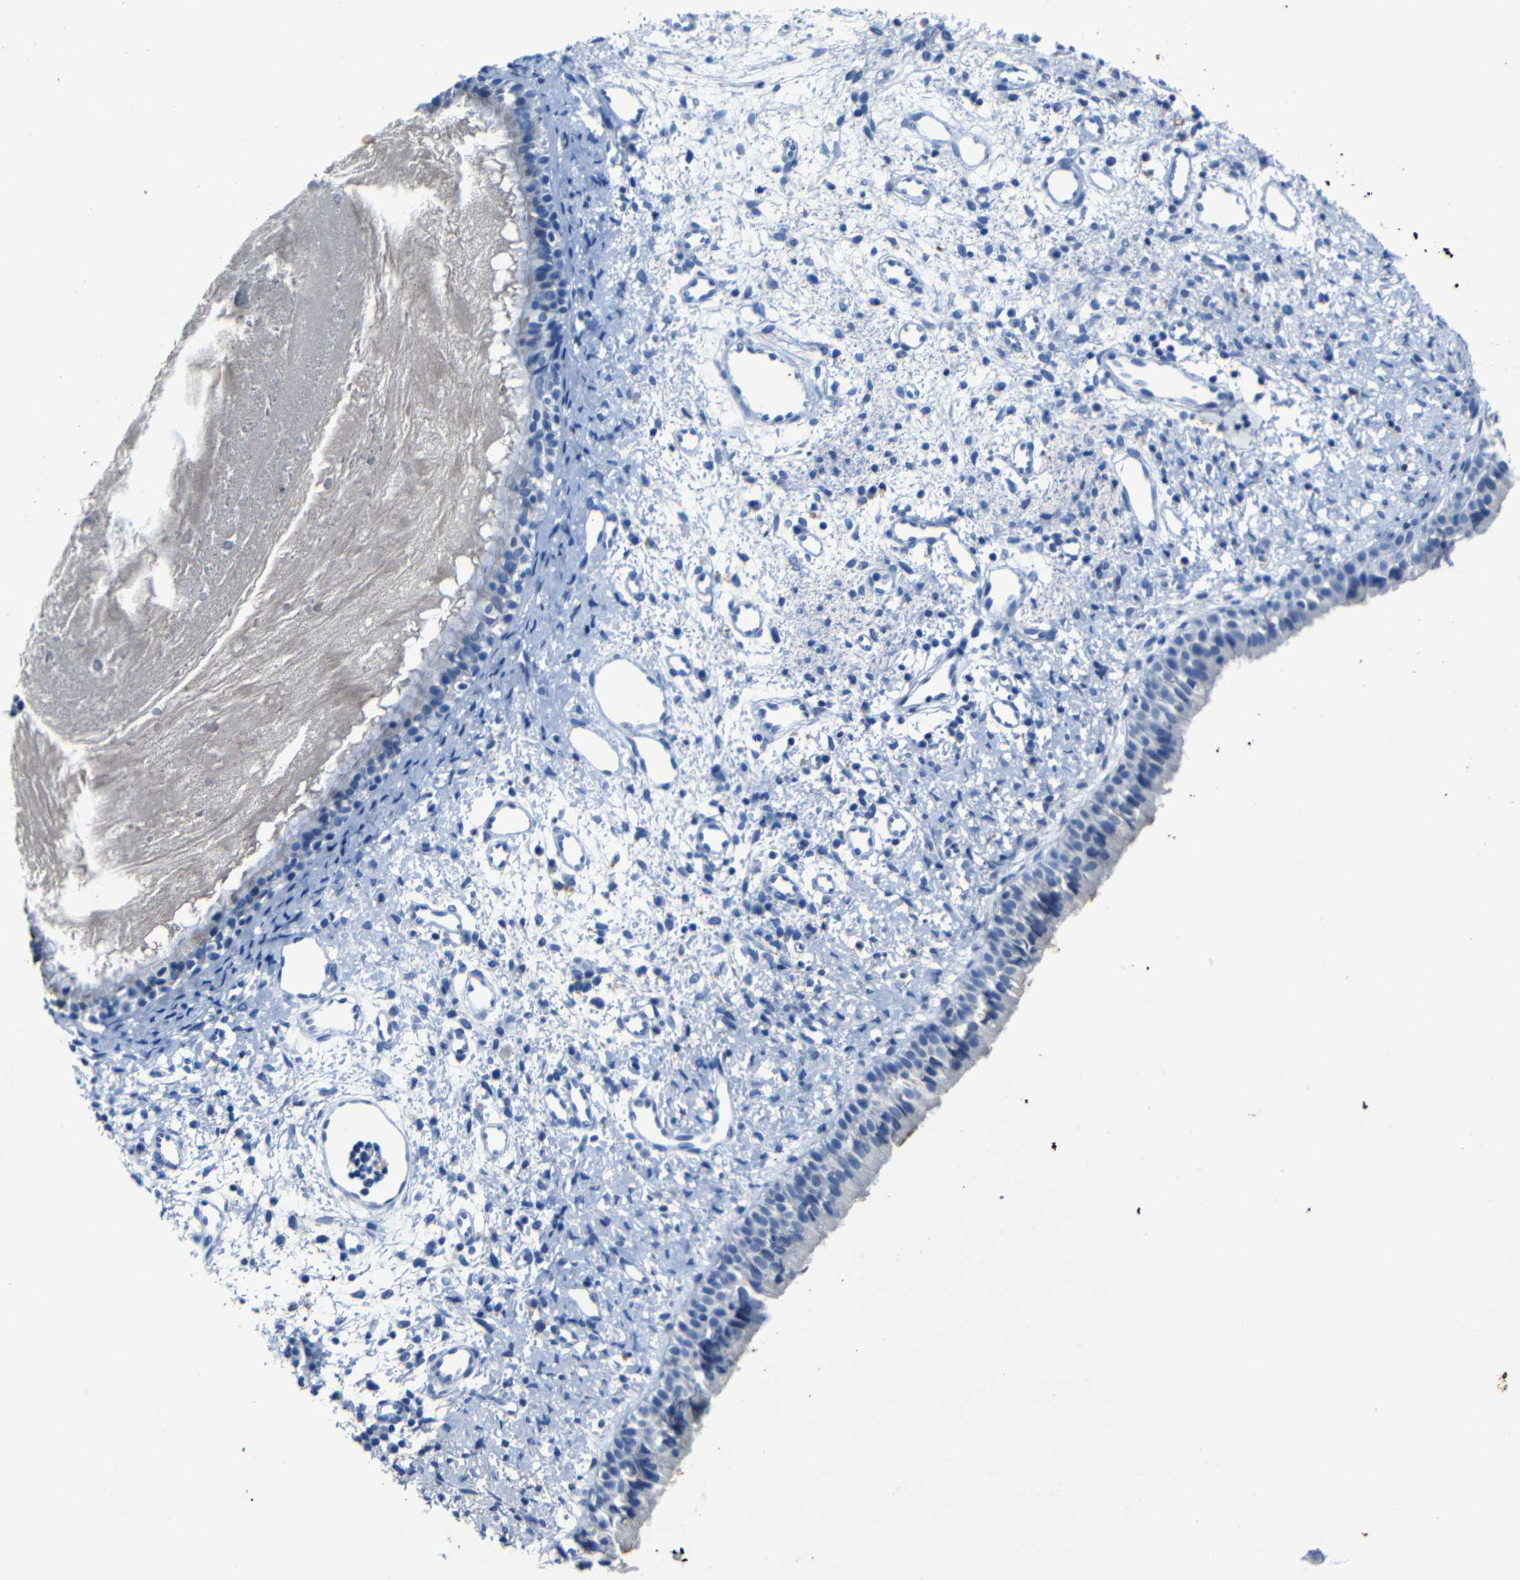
{"staining": {"intensity": "negative", "quantity": "none", "location": "none"}, "tissue": "nasopharynx", "cell_type": "Respiratory epithelial cells", "image_type": "normal", "snomed": [{"axis": "morphology", "description": "Normal tissue, NOS"}, {"axis": "topography", "description": "Nasopharynx"}], "caption": "A high-resolution histopathology image shows IHC staining of benign nasopharynx, which reveals no significant positivity in respiratory epithelial cells.", "gene": "CLDN11", "patient": {"sex": "male", "age": 22}}